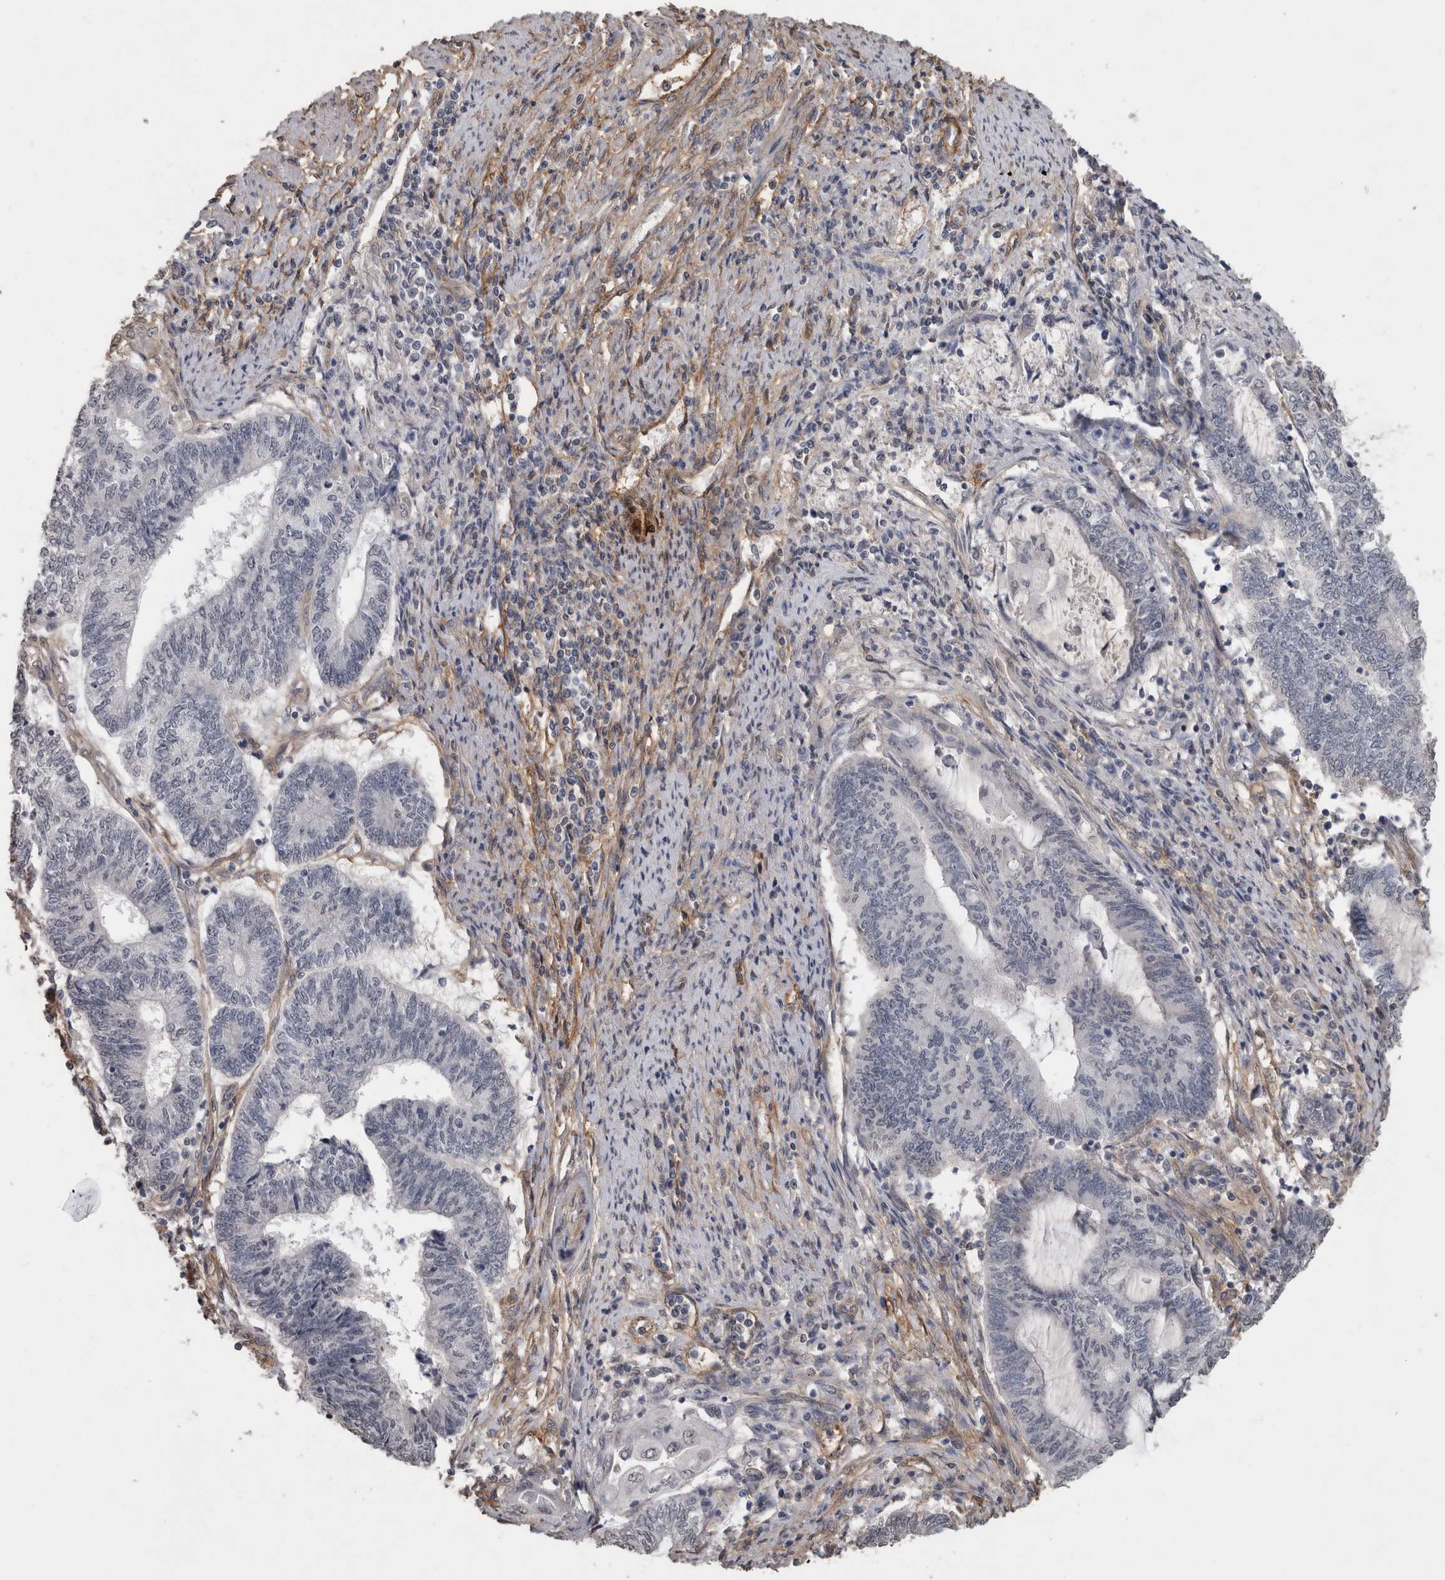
{"staining": {"intensity": "negative", "quantity": "none", "location": "none"}, "tissue": "endometrial cancer", "cell_type": "Tumor cells", "image_type": "cancer", "snomed": [{"axis": "morphology", "description": "Adenocarcinoma, NOS"}, {"axis": "topography", "description": "Uterus"}, {"axis": "topography", "description": "Endometrium"}], "caption": "The photomicrograph reveals no staining of tumor cells in endometrial cancer (adenocarcinoma).", "gene": "RECK", "patient": {"sex": "female", "age": 70}}